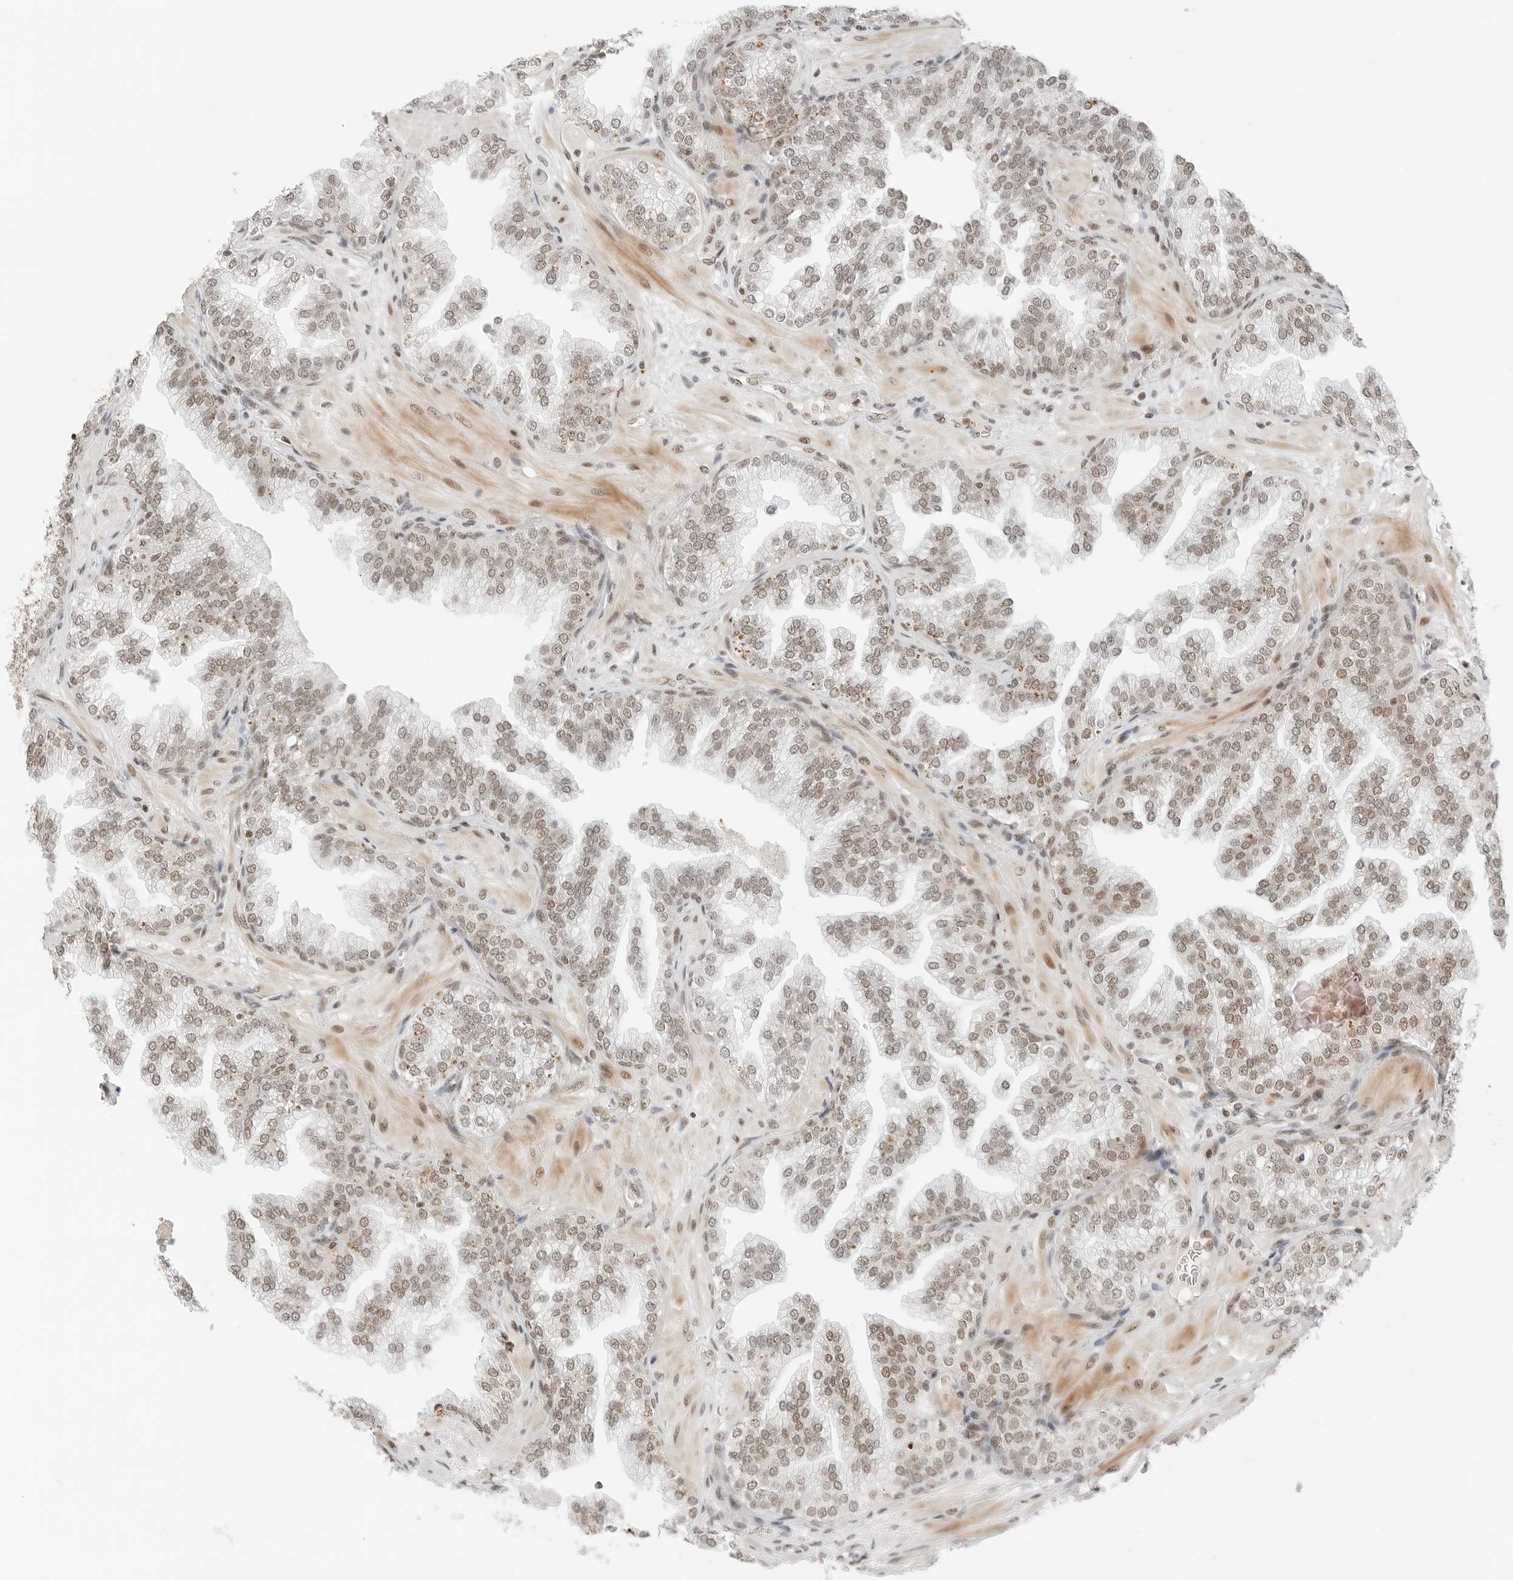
{"staining": {"intensity": "moderate", "quantity": ">75%", "location": "nuclear"}, "tissue": "prostate cancer", "cell_type": "Tumor cells", "image_type": "cancer", "snomed": [{"axis": "morphology", "description": "Adenocarcinoma, High grade"}, {"axis": "topography", "description": "Prostate"}], "caption": "Prostate cancer was stained to show a protein in brown. There is medium levels of moderate nuclear staining in approximately >75% of tumor cells. The staining was performed using DAB (3,3'-diaminobenzidine), with brown indicating positive protein expression. Nuclei are stained blue with hematoxylin.", "gene": "CRTC2", "patient": {"sex": "male", "age": 58}}